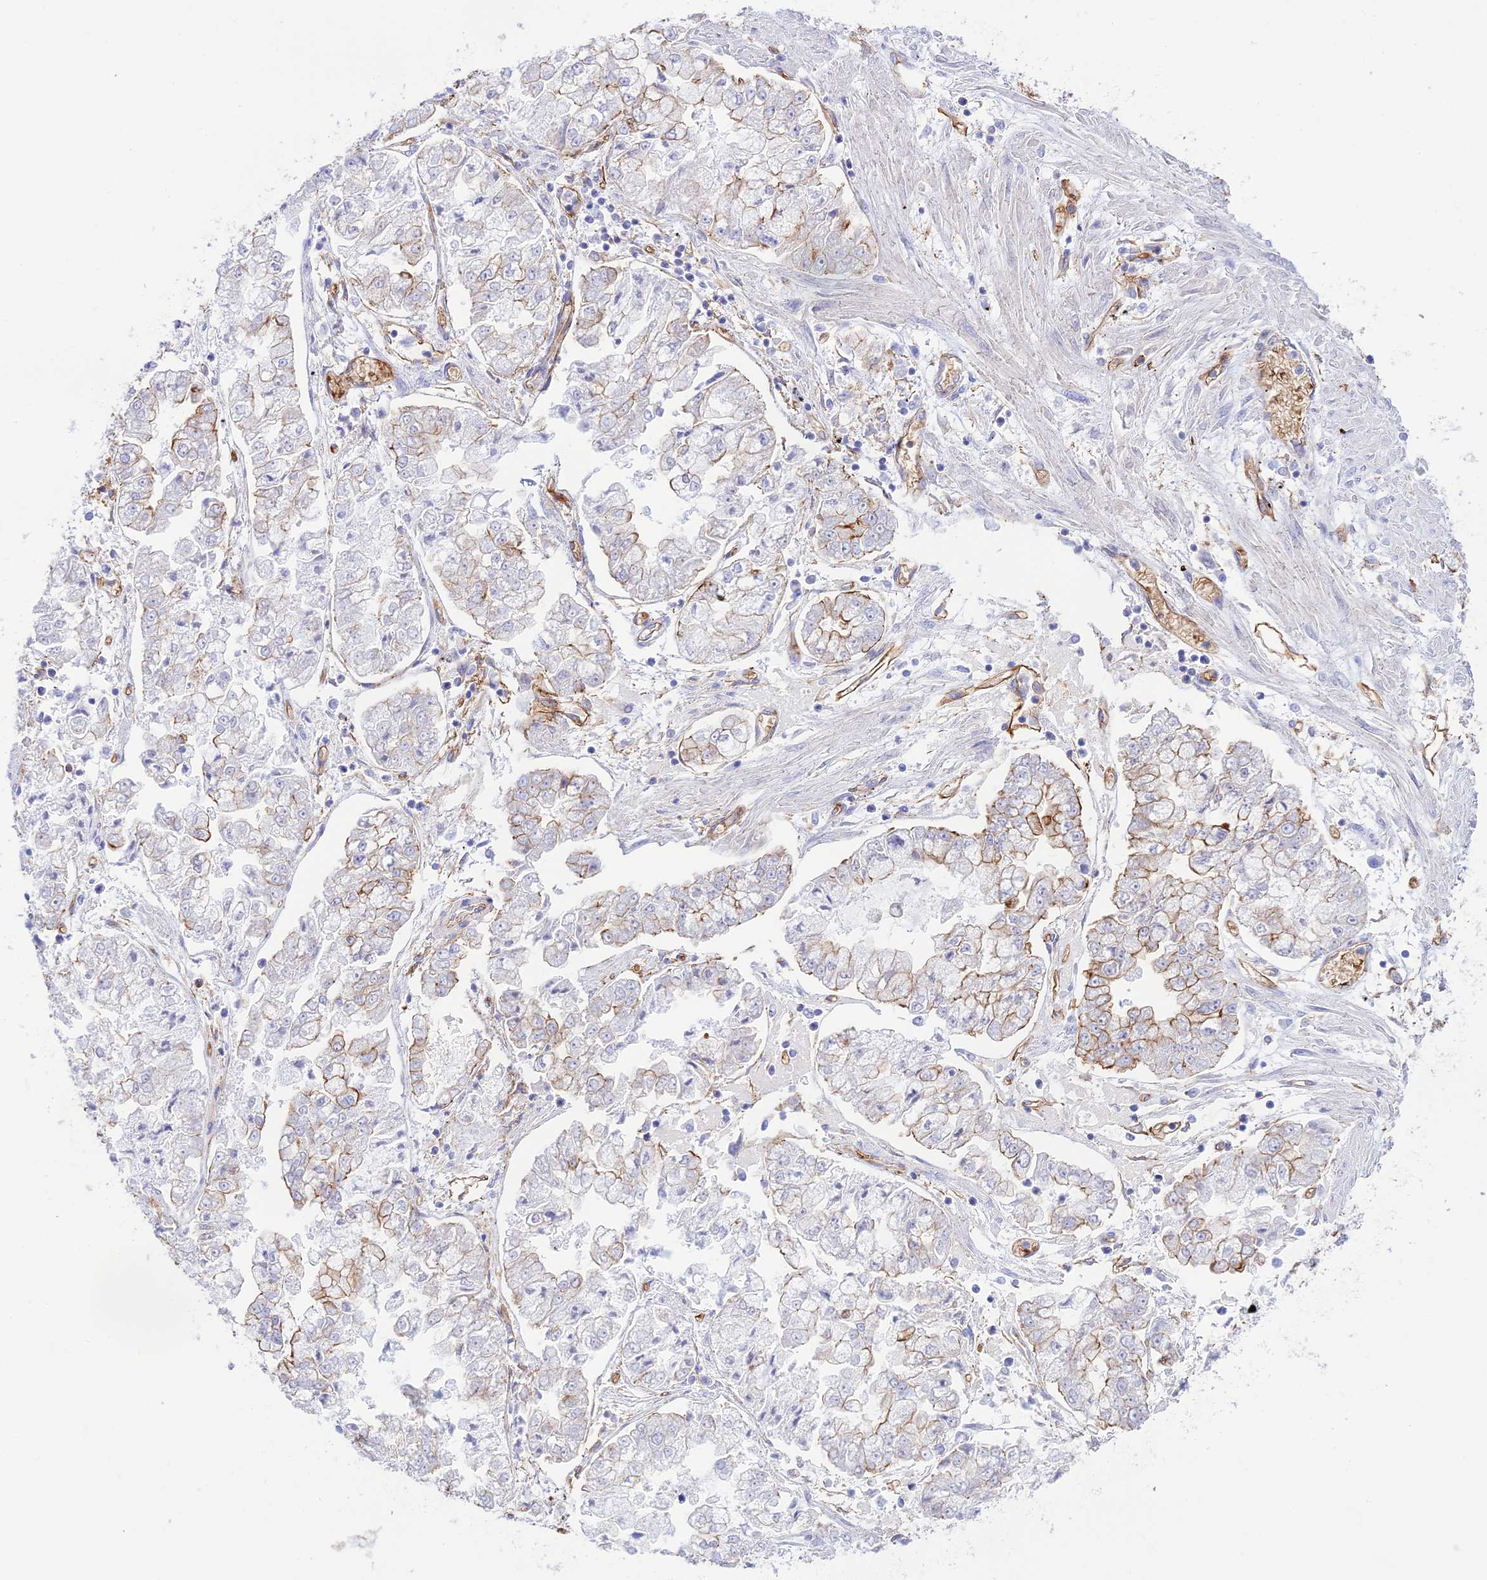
{"staining": {"intensity": "moderate", "quantity": "<25%", "location": "cytoplasmic/membranous"}, "tissue": "stomach cancer", "cell_type": "Tumor cells", "image_type": "cancer", "snomed": [{"axis": "morphology", "description": "Adenocarcinoma, NOS"}, {"axis": "topography", "description": "Stomach"}], "caption": "Immunohistochemistry (DAB) staining of human stomach cancer shows moderate cytoplasmic/membranous protein positivity in about <25% of tumor cells. Nuclei are stained in blue.", "gene": "YPEL5", "patient": {"sex": "male", "age": 76}}